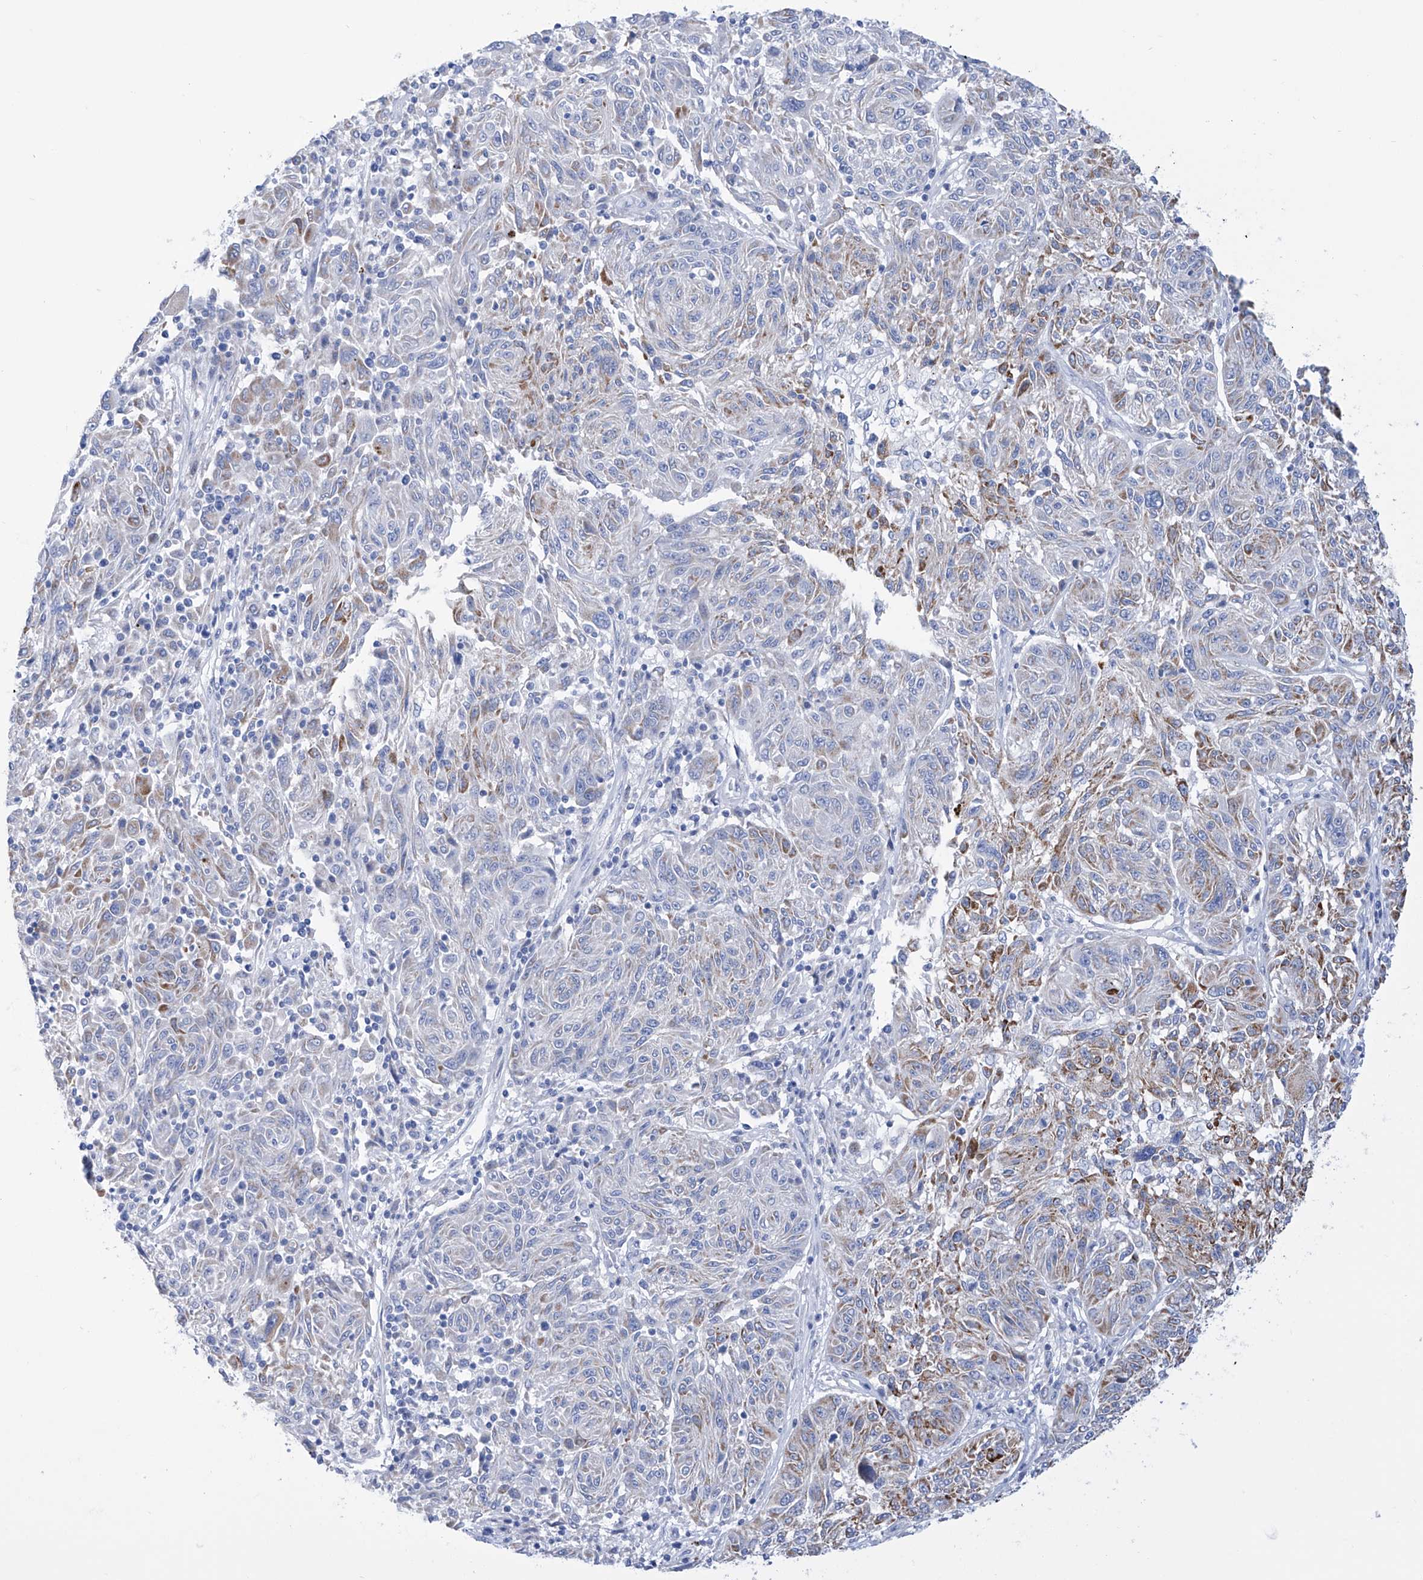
{"staining": {"intensity": "moderate", "quantity": "<25%", "location": "cytoplasmic/membranous"}, "tissue": "melanoma", "cell_type": "Tumor cells", "image_type": "cancer", "snomed": [{"axis": "morphology", "description": "Malignant melanoma, NOS"}, {"axis": "topography", "description": "Skin"}], "caption": "DAB immunohistochemical staining of malignant melanoma exhibits moderate cytoplasmic/membranous protein positivity in approximately <25% of tumor cells. Nuclei are stained in blue.", "gene": "ALDH6A1", "patient": {"sex": "male", "age": 53}}